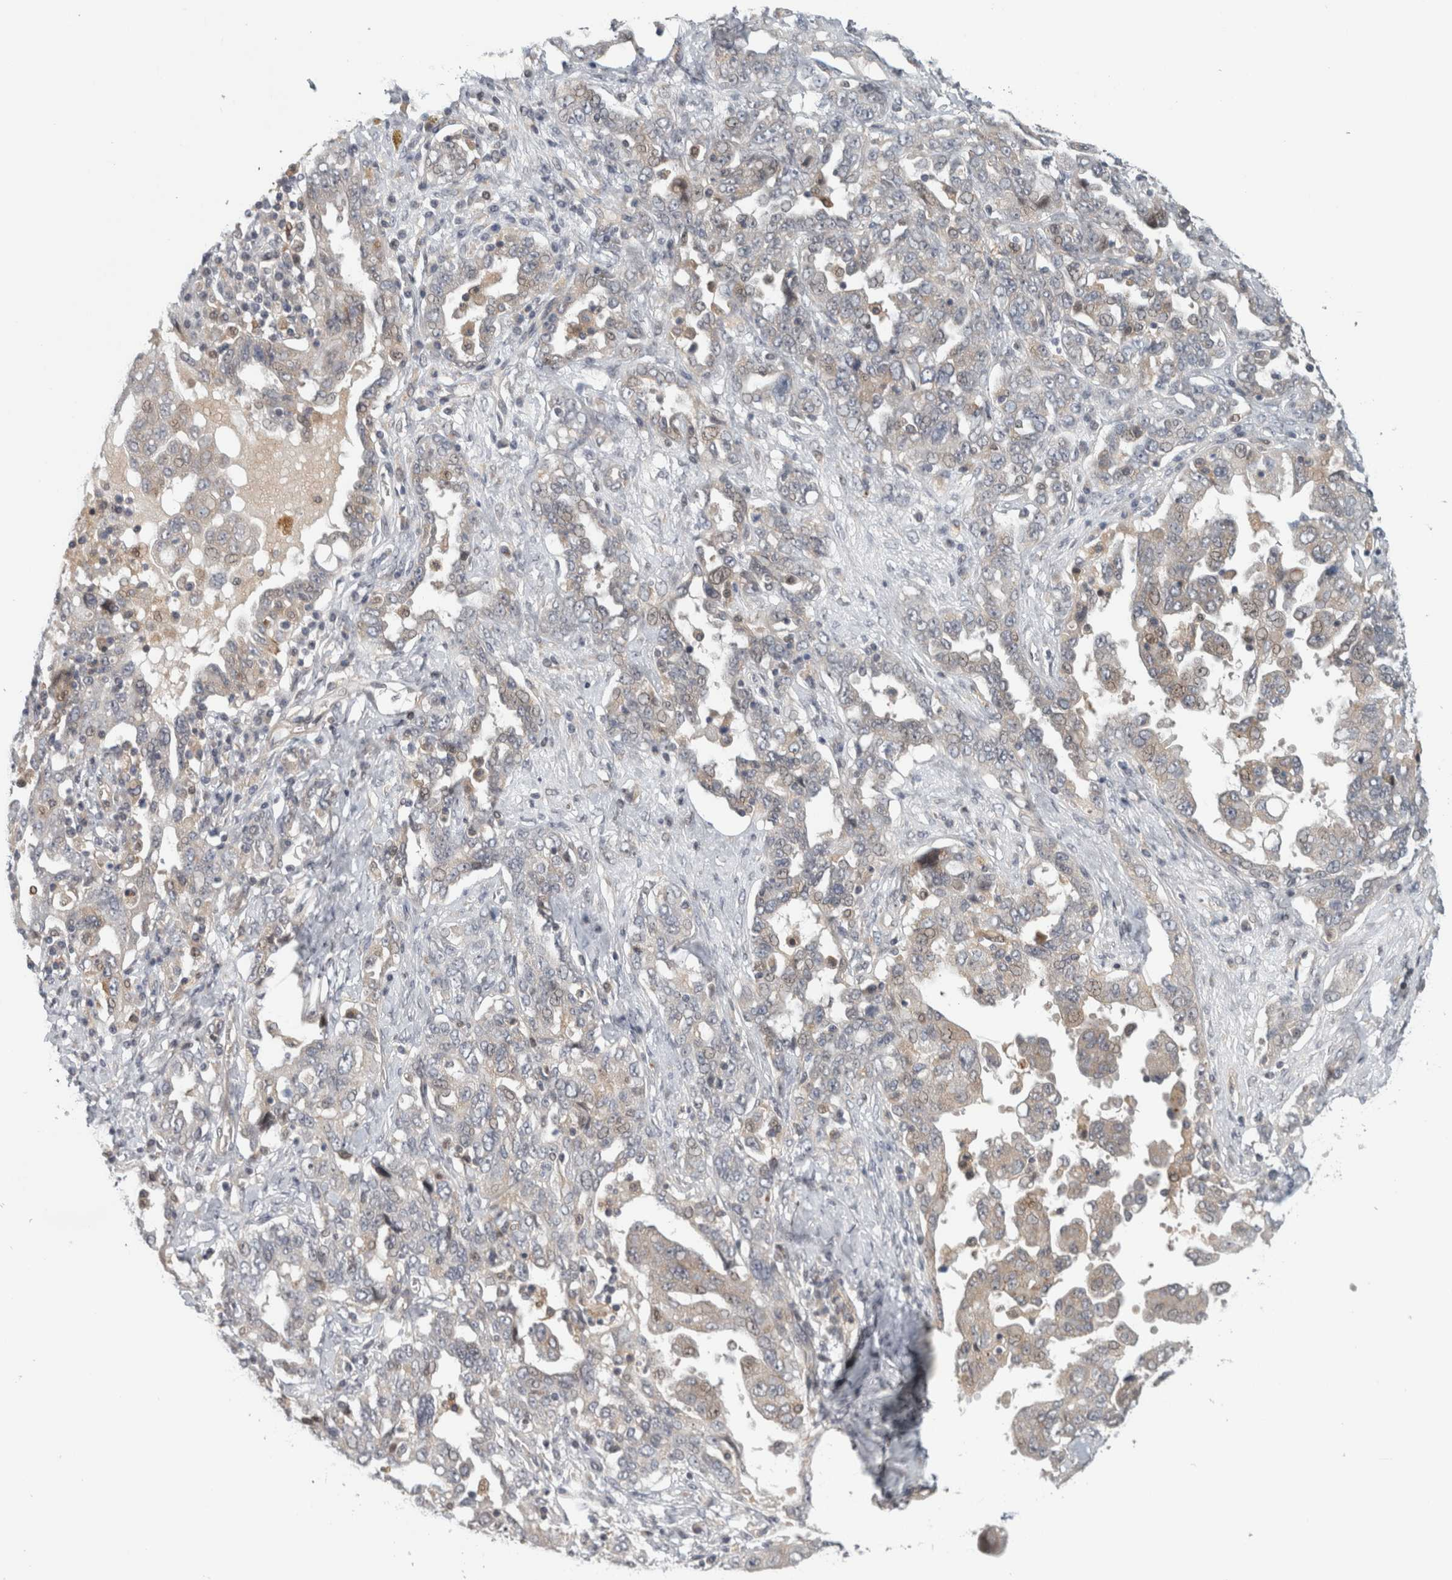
{"staining": {"intensity": "weak", "quantity": "<25%", "location": "cytoplasmic/membranous"}, "tissue": "ovarian cancer", "cell_type": "Tumor cells", "image_type": "cancer", "snomed": [{"axis": "morphology", "description": "Carcinoma, endometroid"}, {"axis": "topography", "description": "Ovary"}], "caption": "The image displays no staining of tumor cells in ovarian cancer (endometroid carcinoma).", "gene": "ZNF804B", "patient": {"sex": "female", "age": 62}}